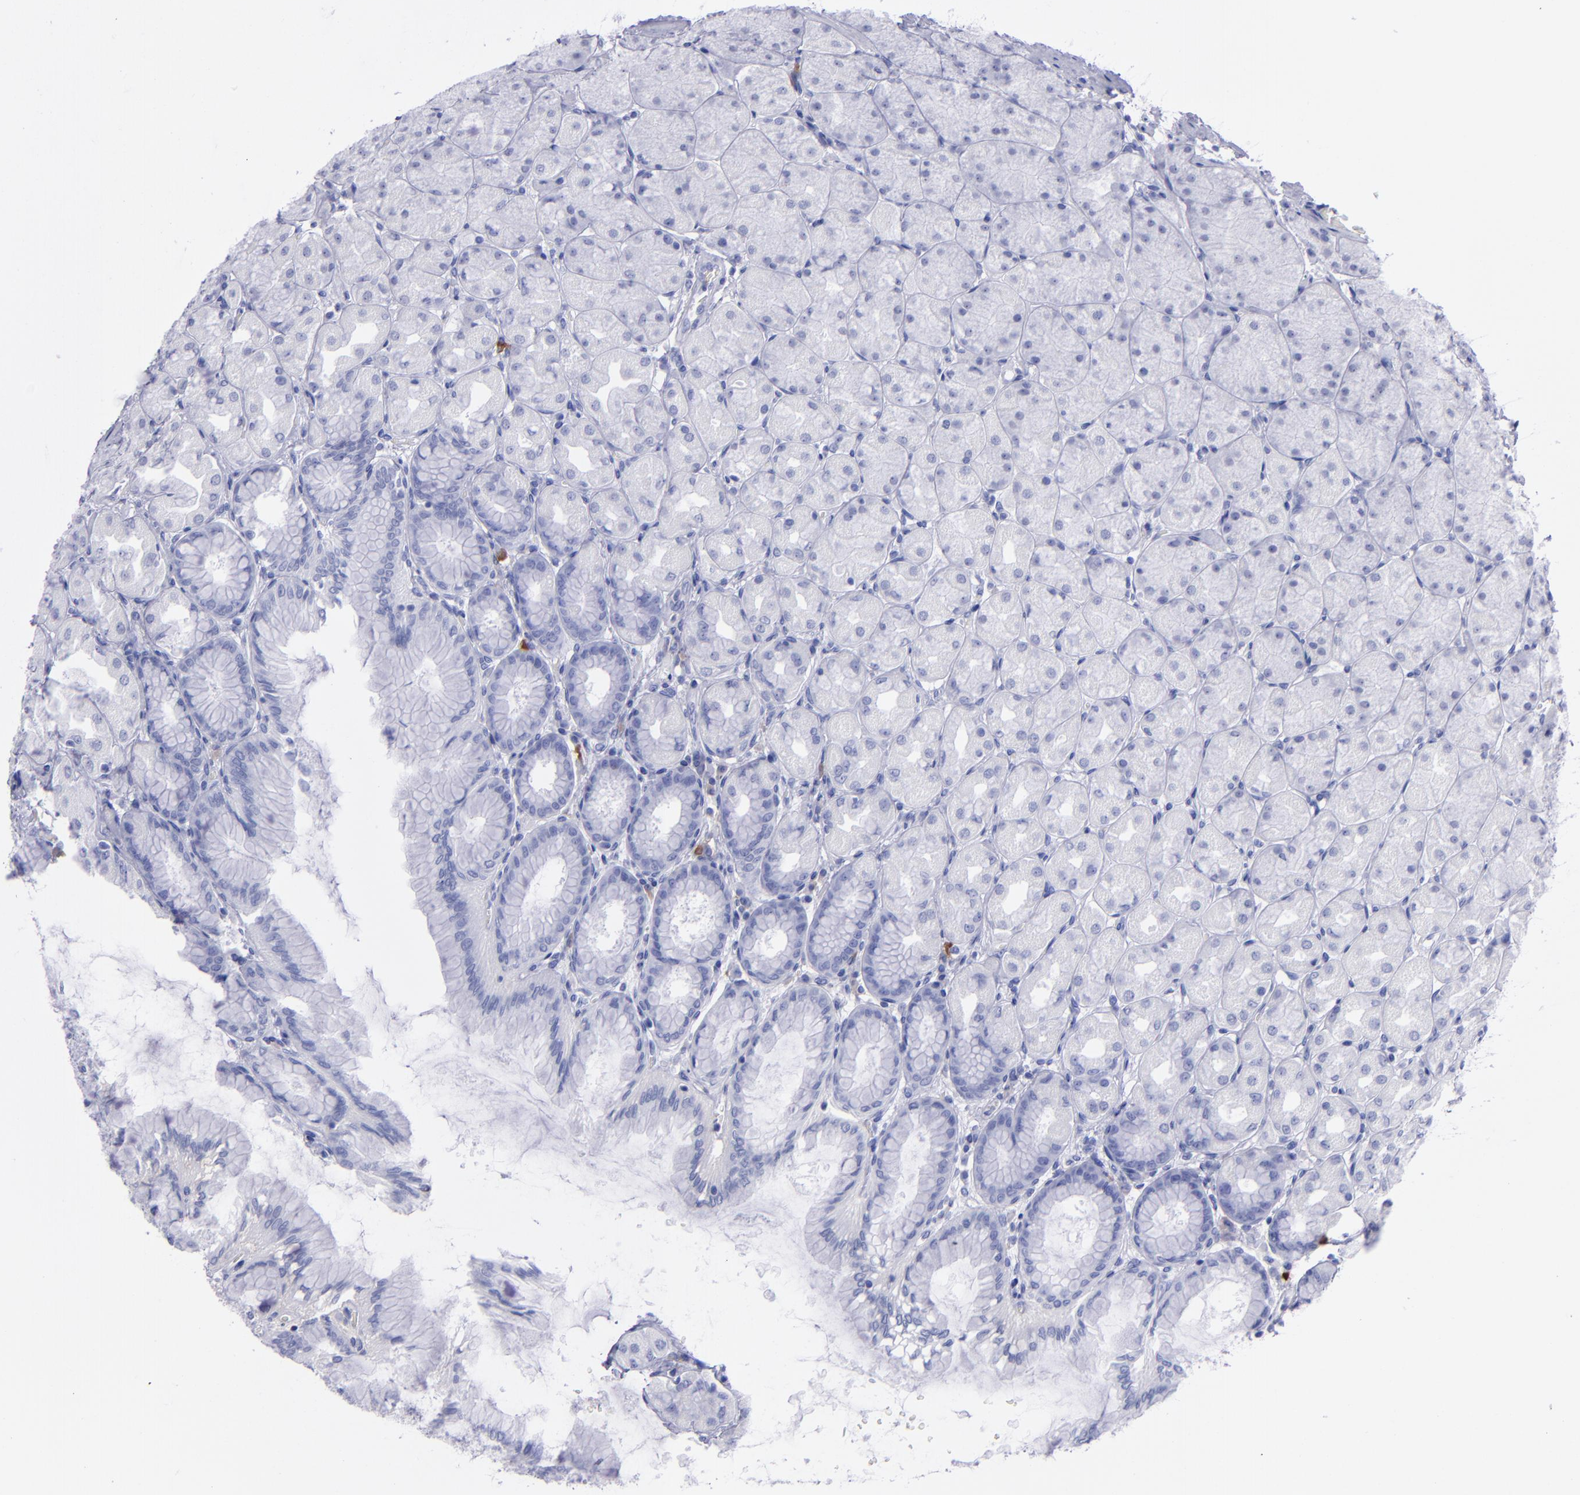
{"staining": {"intensity": "negative", "quantity": "none", "location": "none"}, "tissue": "stomach", "cell_type": "Glandular cells", "image_type": "normal", "snomed": [{"axis": "morphology", "description": "Normal tissue, NOS"}, {"axis": "topography", "description": "Stomach, upper"}], "caption": "DAB immunohistochemical staining of normal human stomach exhibits no significant expression in glandular cells.", "gene": "CD37", "patient": {"sex": "female", "age": 56}}